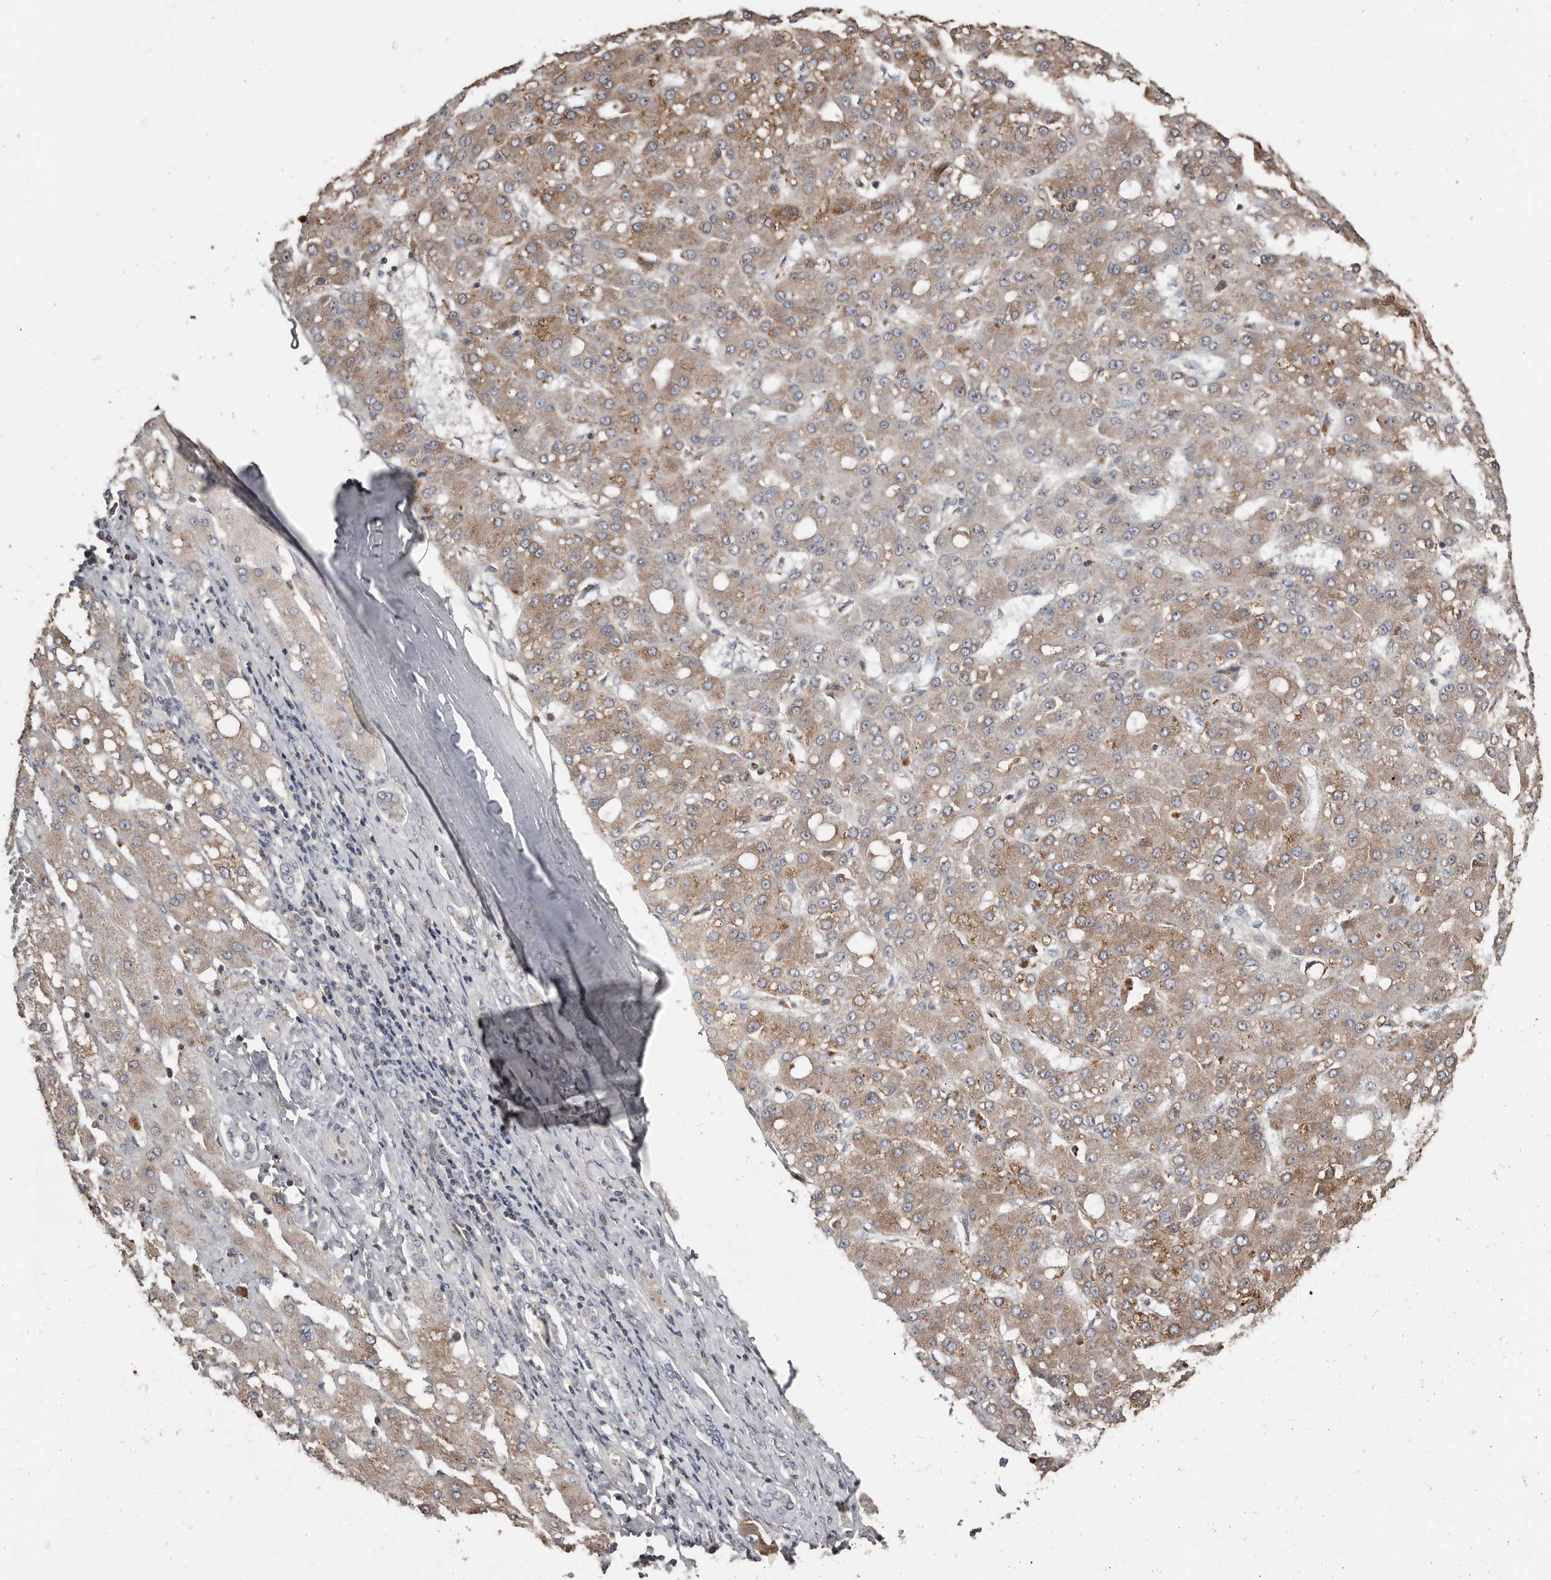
{"staining": {"intensity": "moderate", "quantity": ">75%", "location": "cytoplasmic/membranous"}, "tissue": "liver cancer", "cell_type": "Tumor cells", "image_type": "cancer", "snomed": [{"axis": "morphology", "description": "Carcinoma, Hepatocellular, NOS"}, {"axis": "topography", "description": "Liver"}], "caption": "Immunohistochemistry (IHC) histopathology image of liver cancer (hepatocellular carcinoma) stained for a protein (brown), which displays medium levels of moderate cytoplasmic/membranous expression in approximately >75% of tumor cells.", "gene": "SLC39A2", "patient": {"sex": "male", "age": 67}}